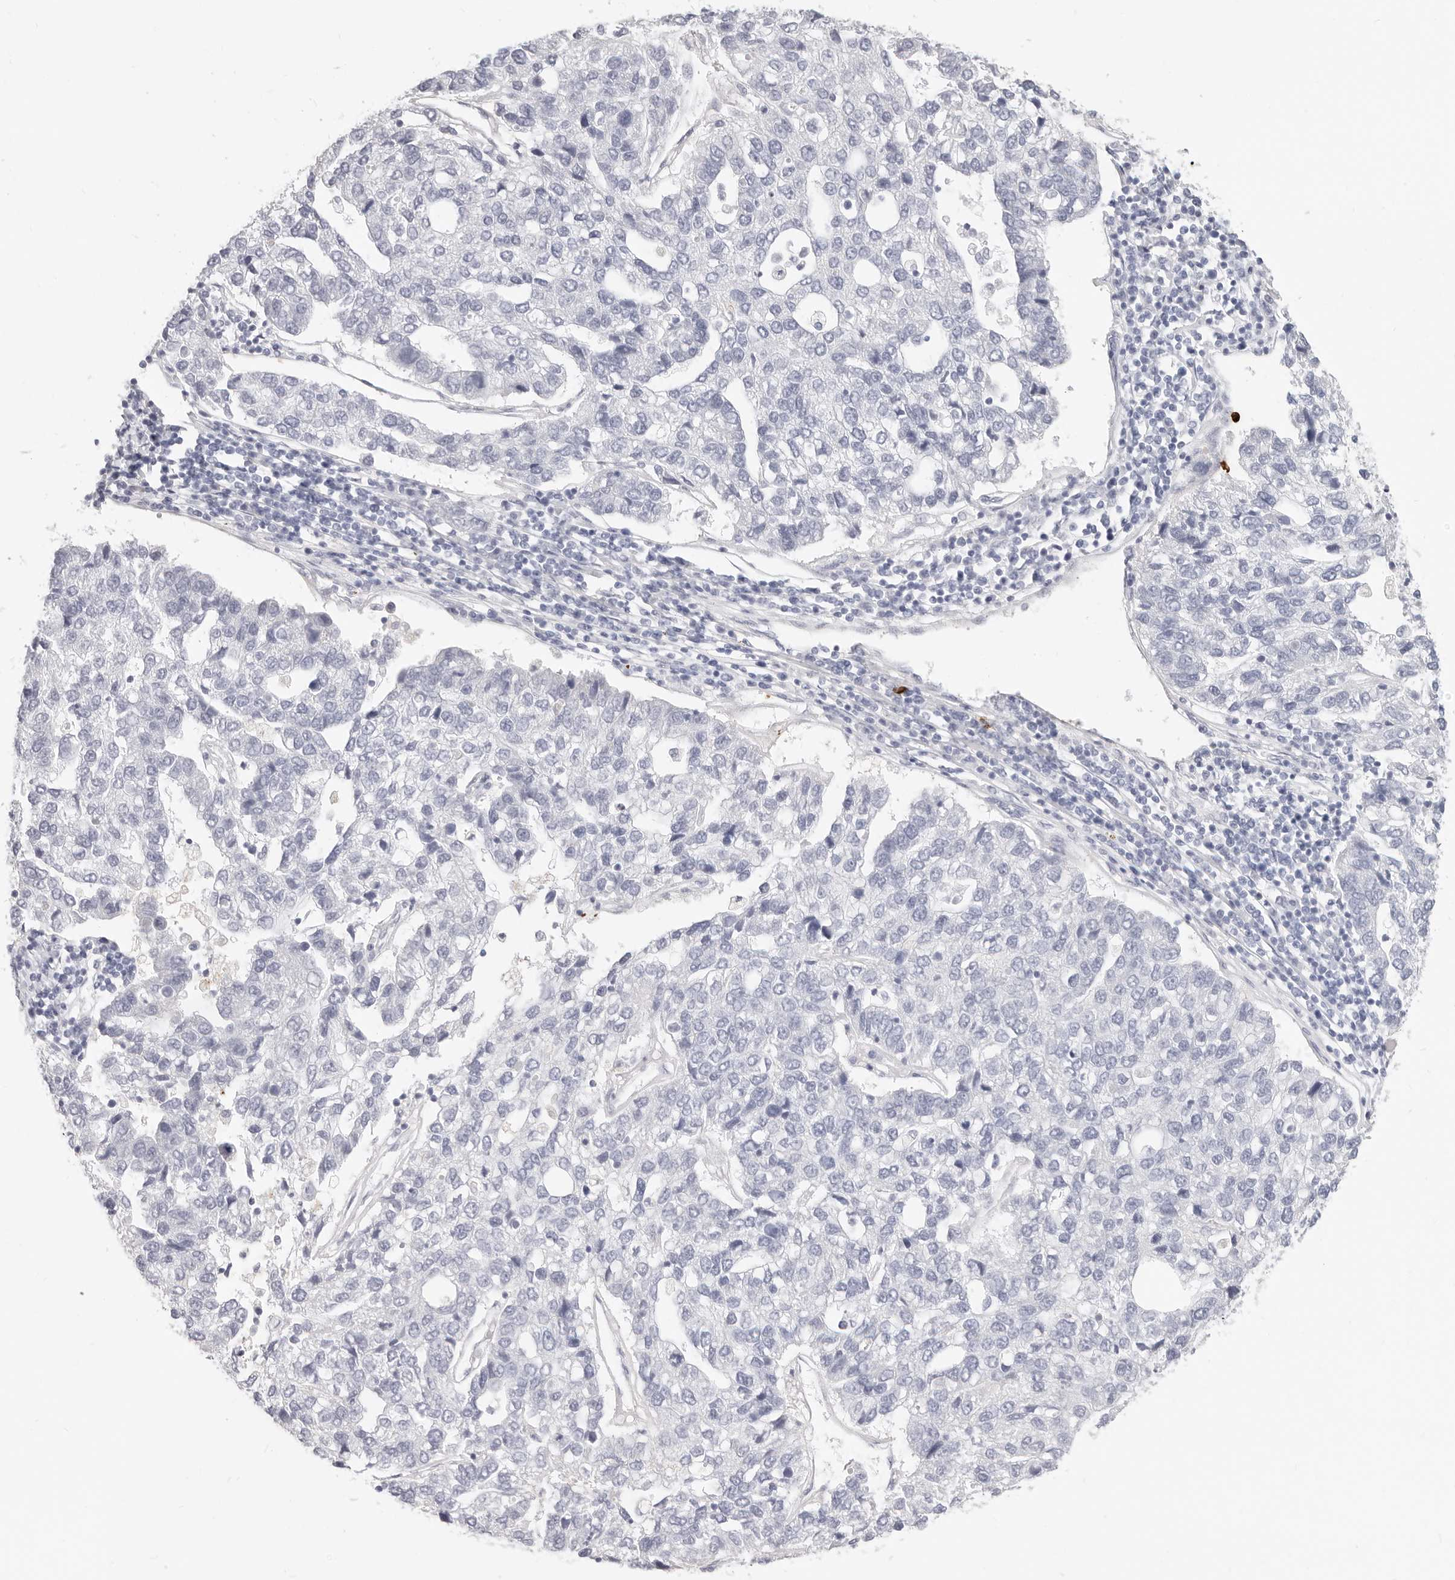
{"staining": {"intensity": "negative", "quantity": "none", "location": "none"}, "tissue": "pancreatic cancer", "cell_type": "Tumor cells", "image_type": "cancer", "snomed": [{"axis": "morphology", "description": "Adenocarcinoma, NOS"}, {"axis": "topography", "description": "Pancreas"}], "caption": "This micrograph is of pancreatic cancer (adenocarcinoma) stained with IHC to label a protein in brown with the nuclei are counter-stained blue. There is no expression in tumor cells.", "gene": "CAMP", "patient": {"sex": "female", "age": 61}}